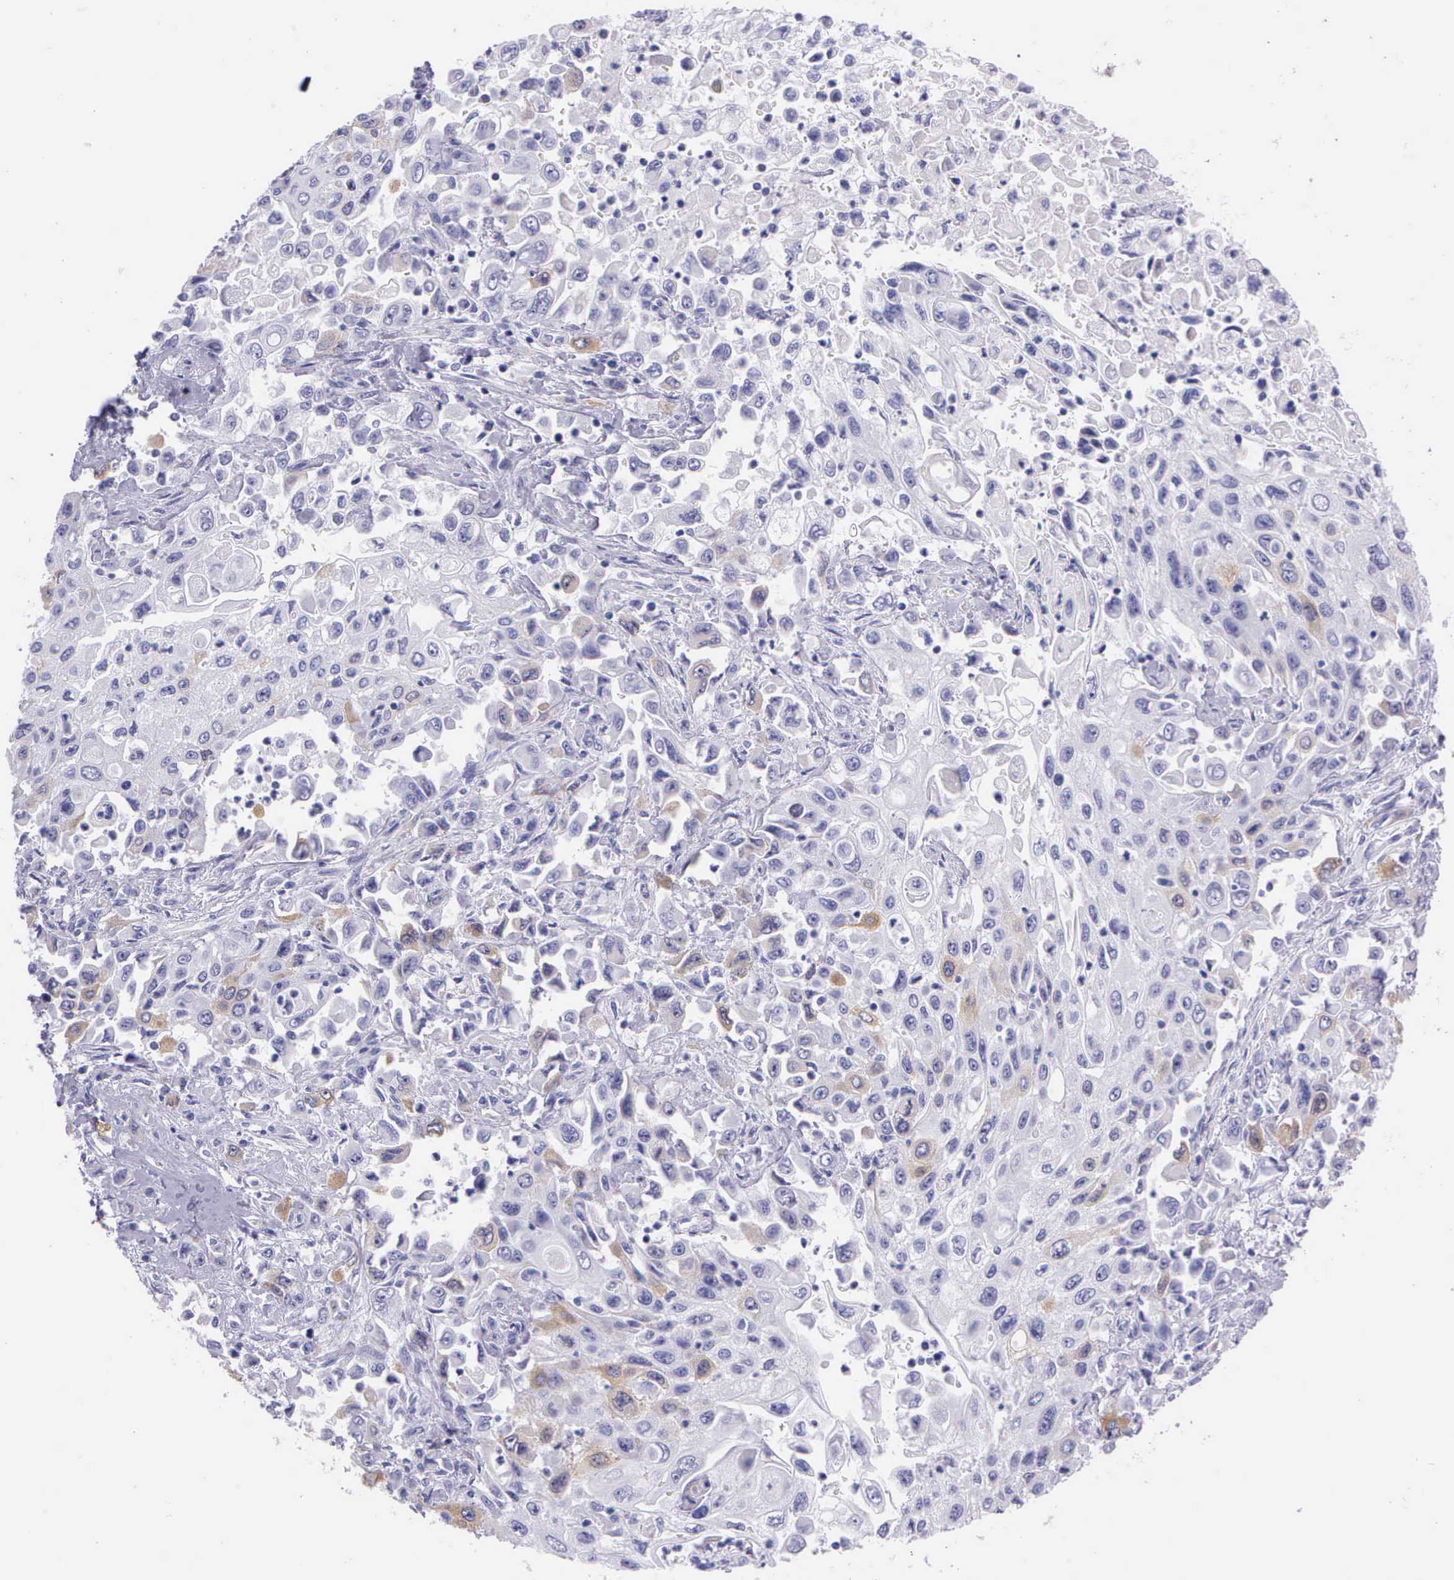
{"staining": {"intensity": "weak", "quantity": "<25%", "location": "cytoplasmic/membranous"}, "tissue": "pancreatic cancer", "cell_type": "Tumor cells", "image_type": "cancer", "snomed": [{"axis": "morphology", "description": "Adenocarcinoma, NOS"}, {"axis": "topography", "description": "Pancreas"}], "caption": "Tumor cells are negative for brown protein staining in pancreatic cancer.", "gene": "CCNB1", "patient": {"sex": "male", "age": 70}}